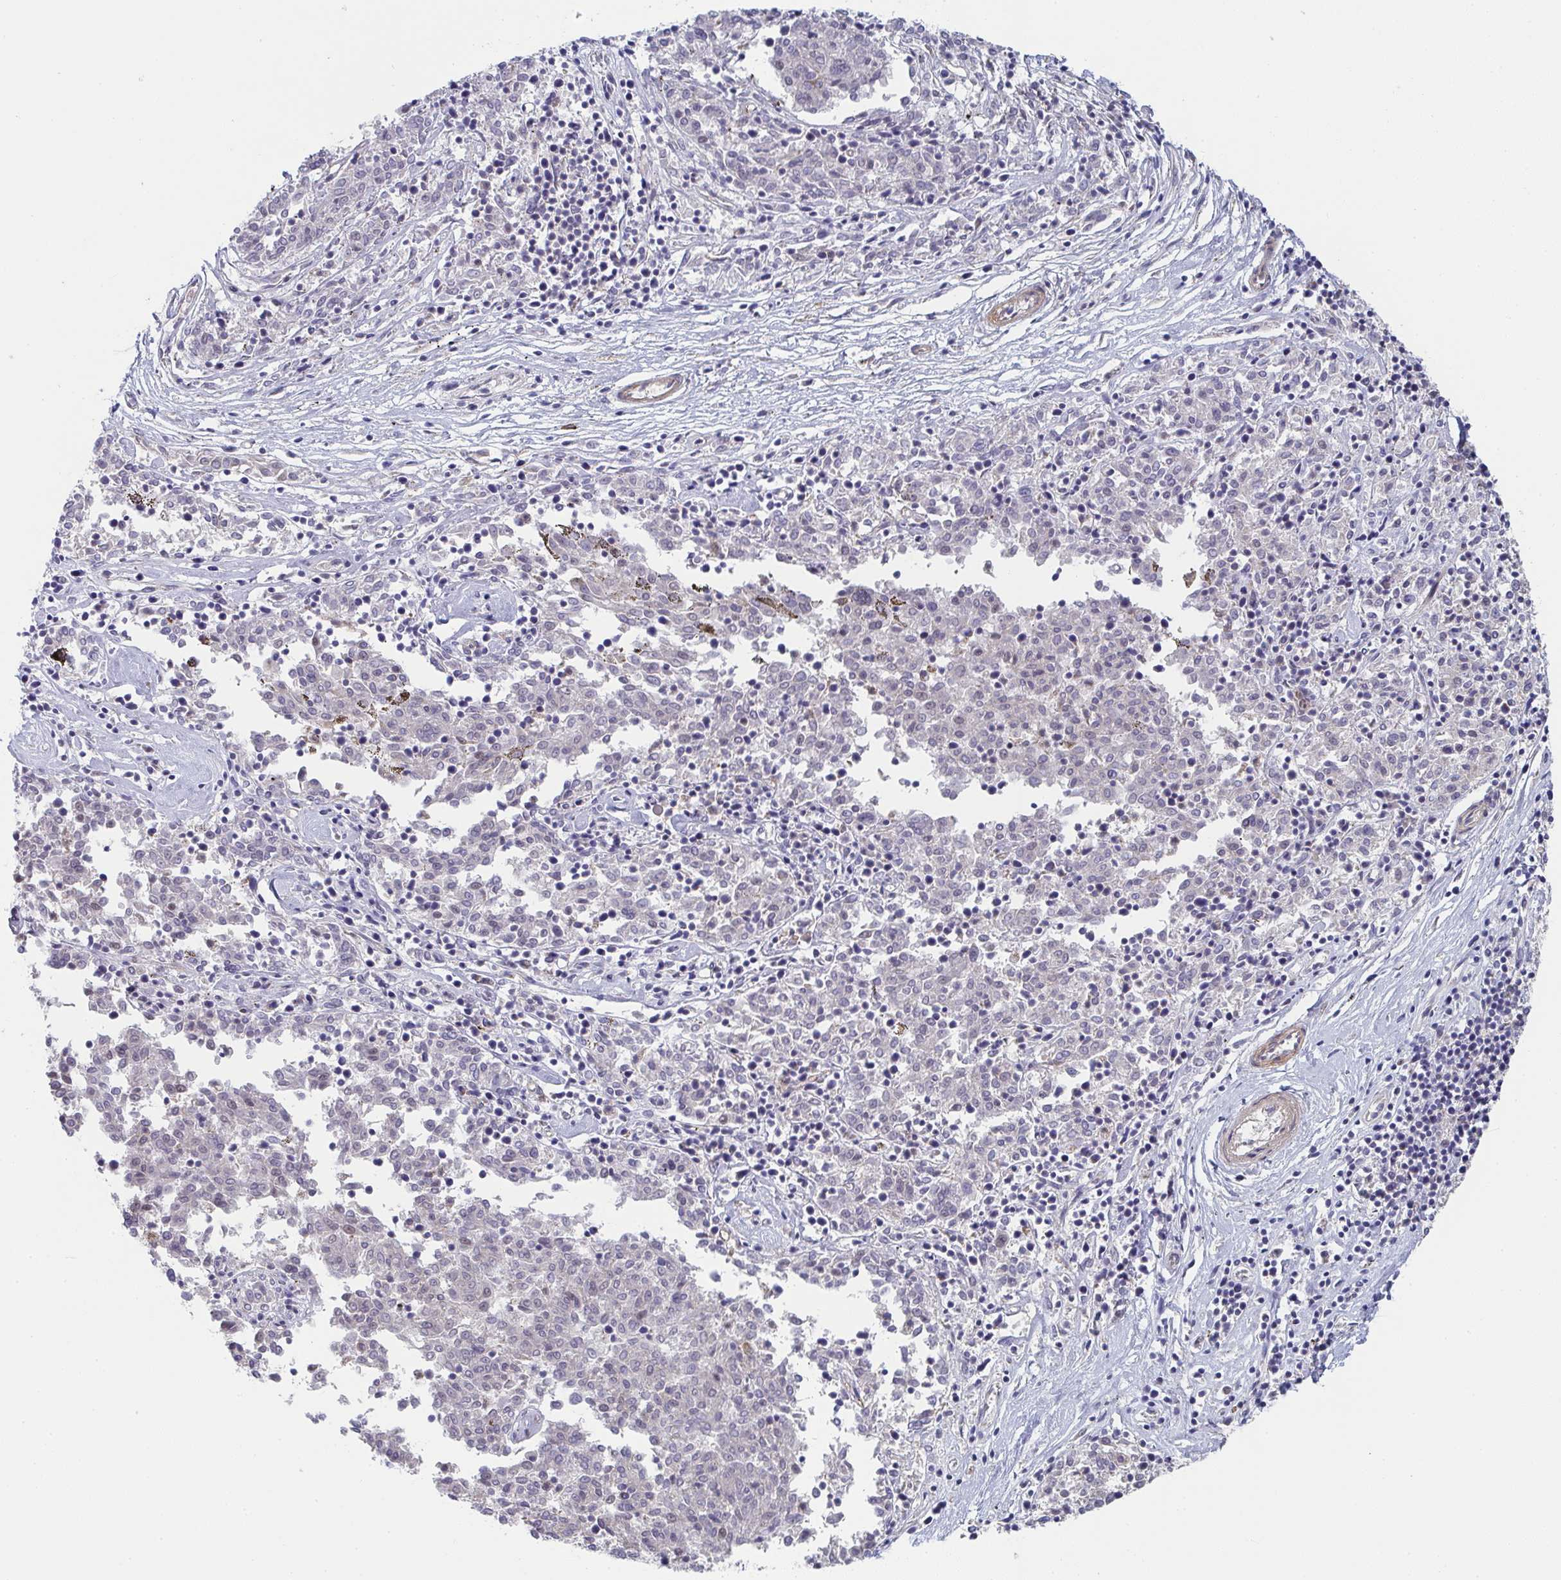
{"staining": {"intensity": "negative", "quantity": "none", "location": "none"}, "tissue": "melanoma", "cell_type": "Tumor cells", "image_type": "cancer", "snomed": [{"axis": "morphology", "description": "Malignant melanoma, NOS"}, {"axis": "topography", "description": "Skin"}], "caption": "Protein analysis of melanoma shows no significant staining in tumor cells. (DAB IHC, high magnification).", "gene": "VWDE", "patient": {"sex": "female", "age": 72}}